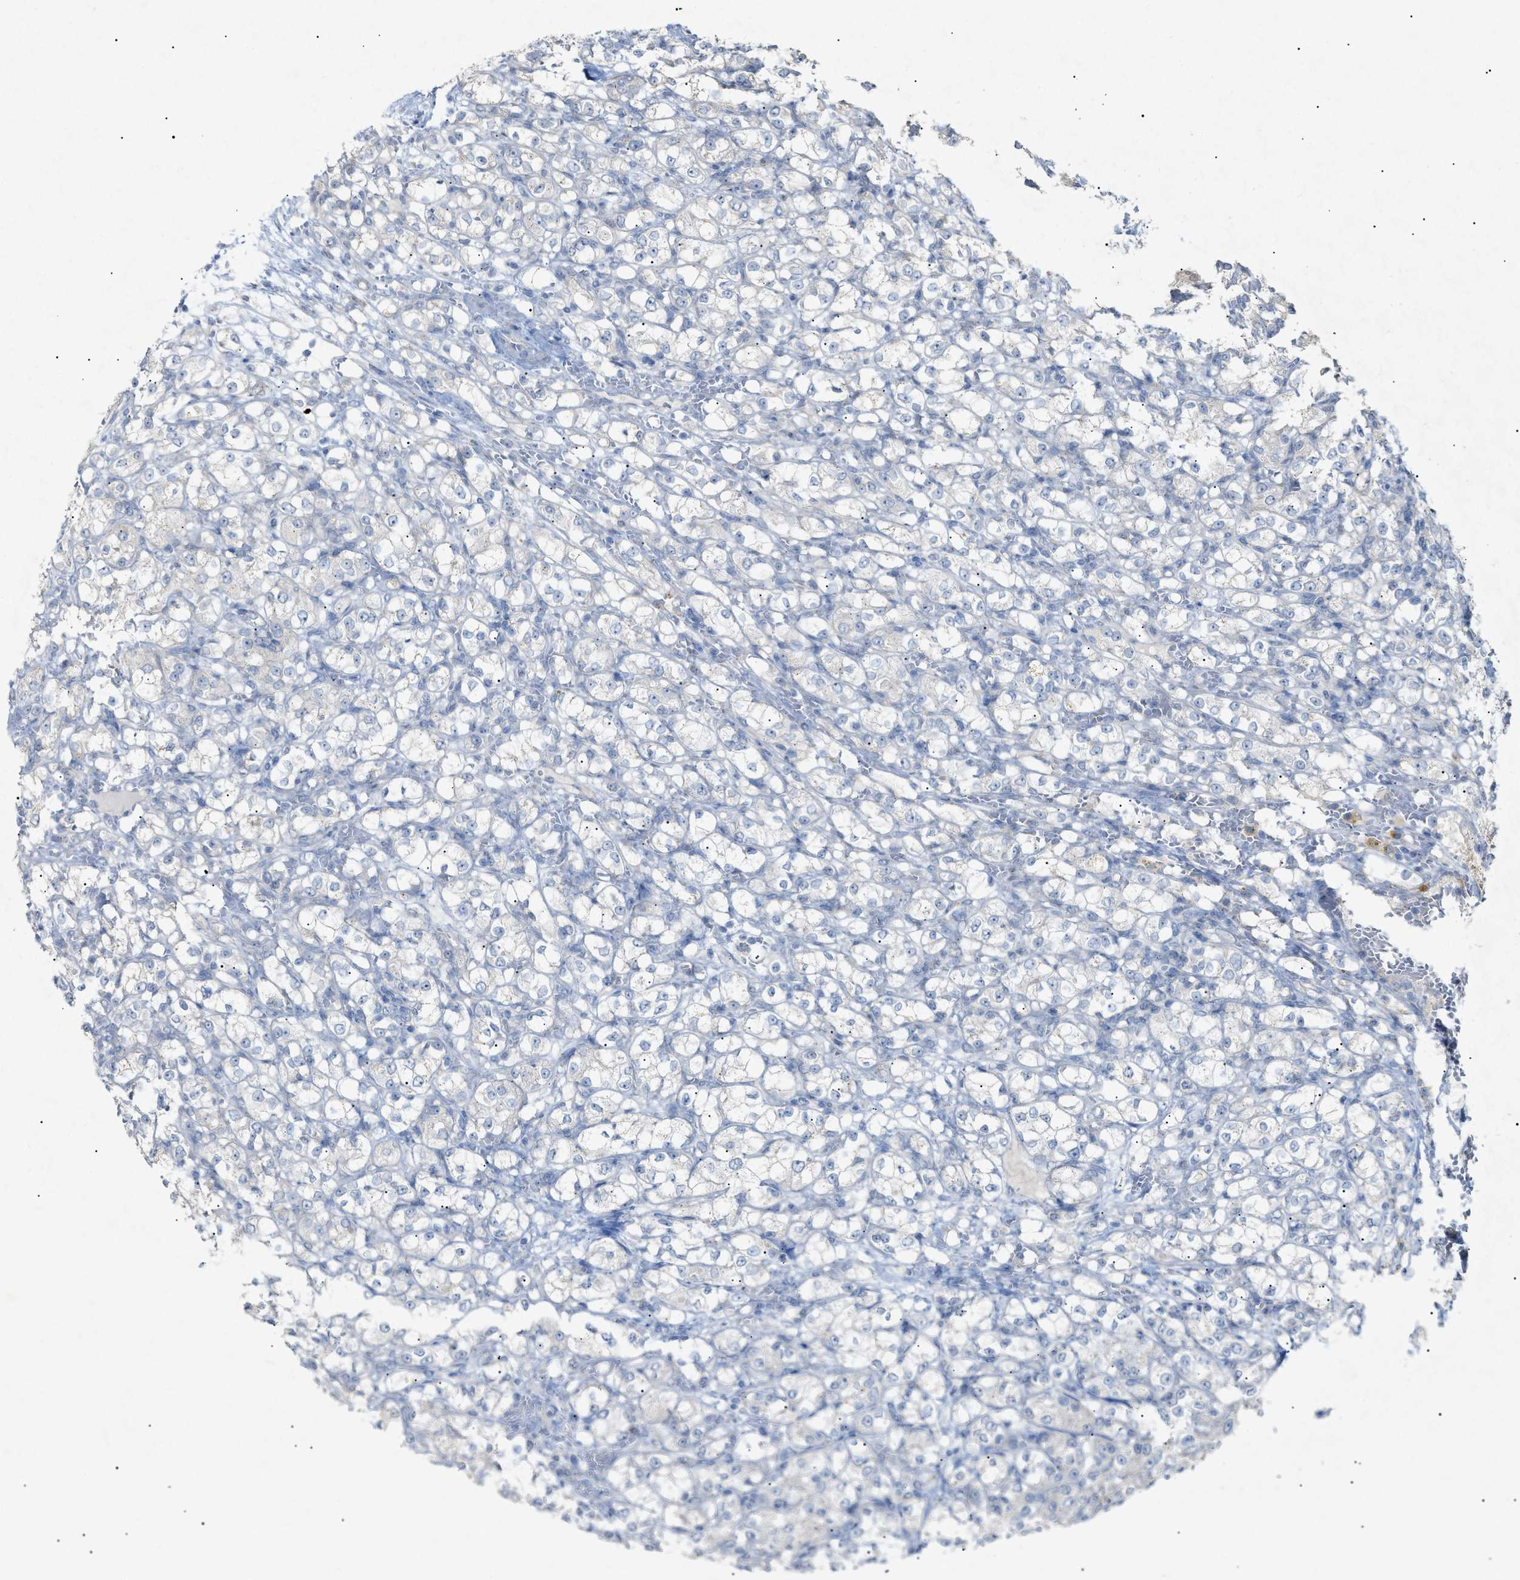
{"staining": {"intensity": "negative", "quantity": "none", "location": "none"}, "tissue": "renal cancer", "cell_type": "Tumor cells", "image_type": "cancer", "snomed": [{"axis": "morphology", "description": "Normal tissue, NOS"}, {"axis": "morphology", "description": "Adenocarcinoma, NOS"}, {"axis": "topography", "description": "Kidney"}], "caption": "Photomicrograph shows no protein positivity in tumor cells of renal cancer (adenocarcinoma) tissue.", "gene": "SLC25A31", "patient": {"sex": "male", "age": 61}}